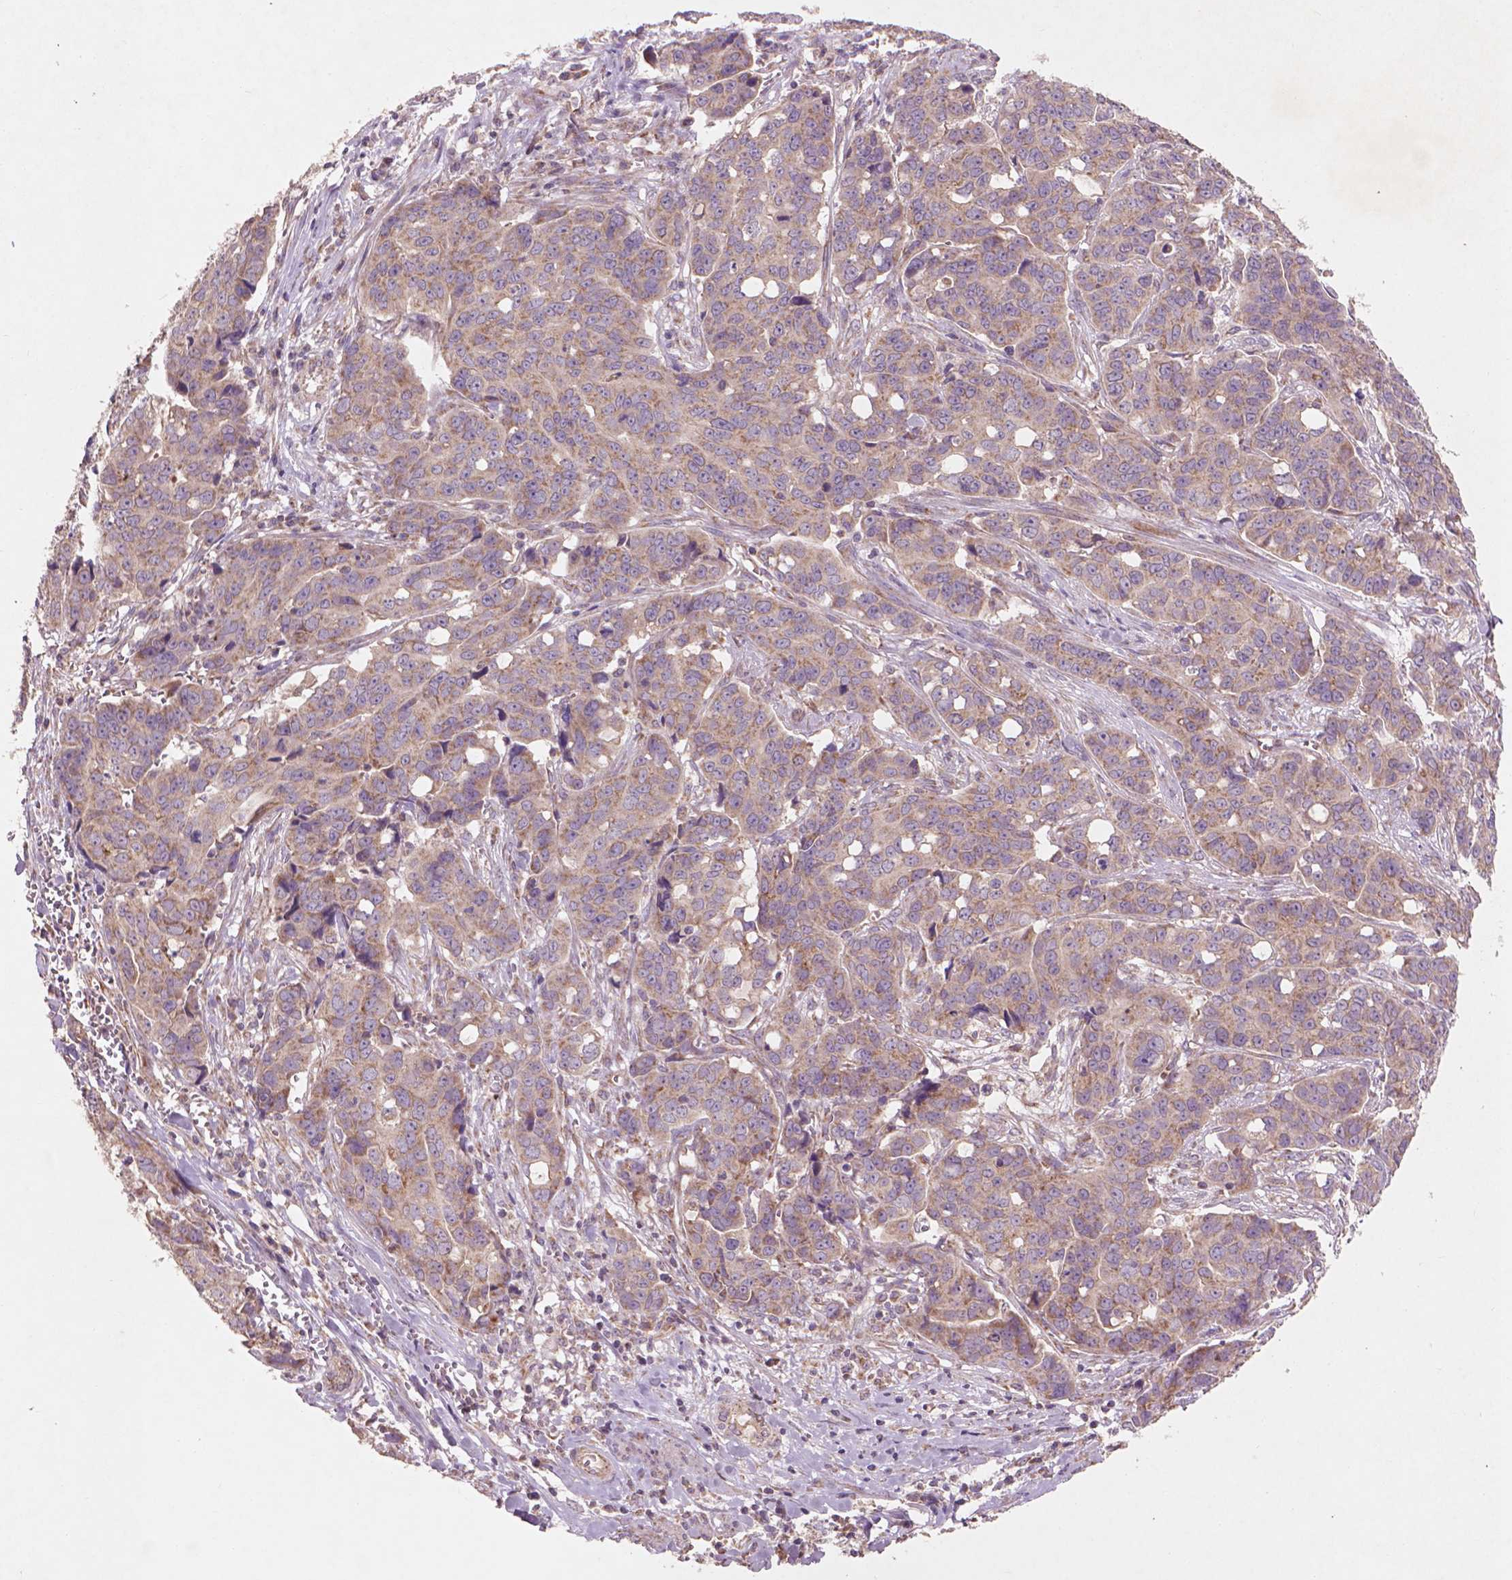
{"staining": {"intensity": "weak", "quantity": ">75%", "location": "cytoplasmic/membranous"}, "tissue": "ovarian cancer", "cell_type": "Tumor cells", "image_type": "cancer", "snomed": [{"axis": "morphology", "description": "Carcinoma, endometroid"}, {"axis": "topography", "description": "Ovary"}], "caption": "There is low levels of weak cytoplasmic/membranous staining in tumor cells of ovarian cancer (endometroid carcinoma), as demonstrated by immunohistochemical staining (brown color).", "gene": "NLRX1", "patient": {"sex": "female", "age": 78}}